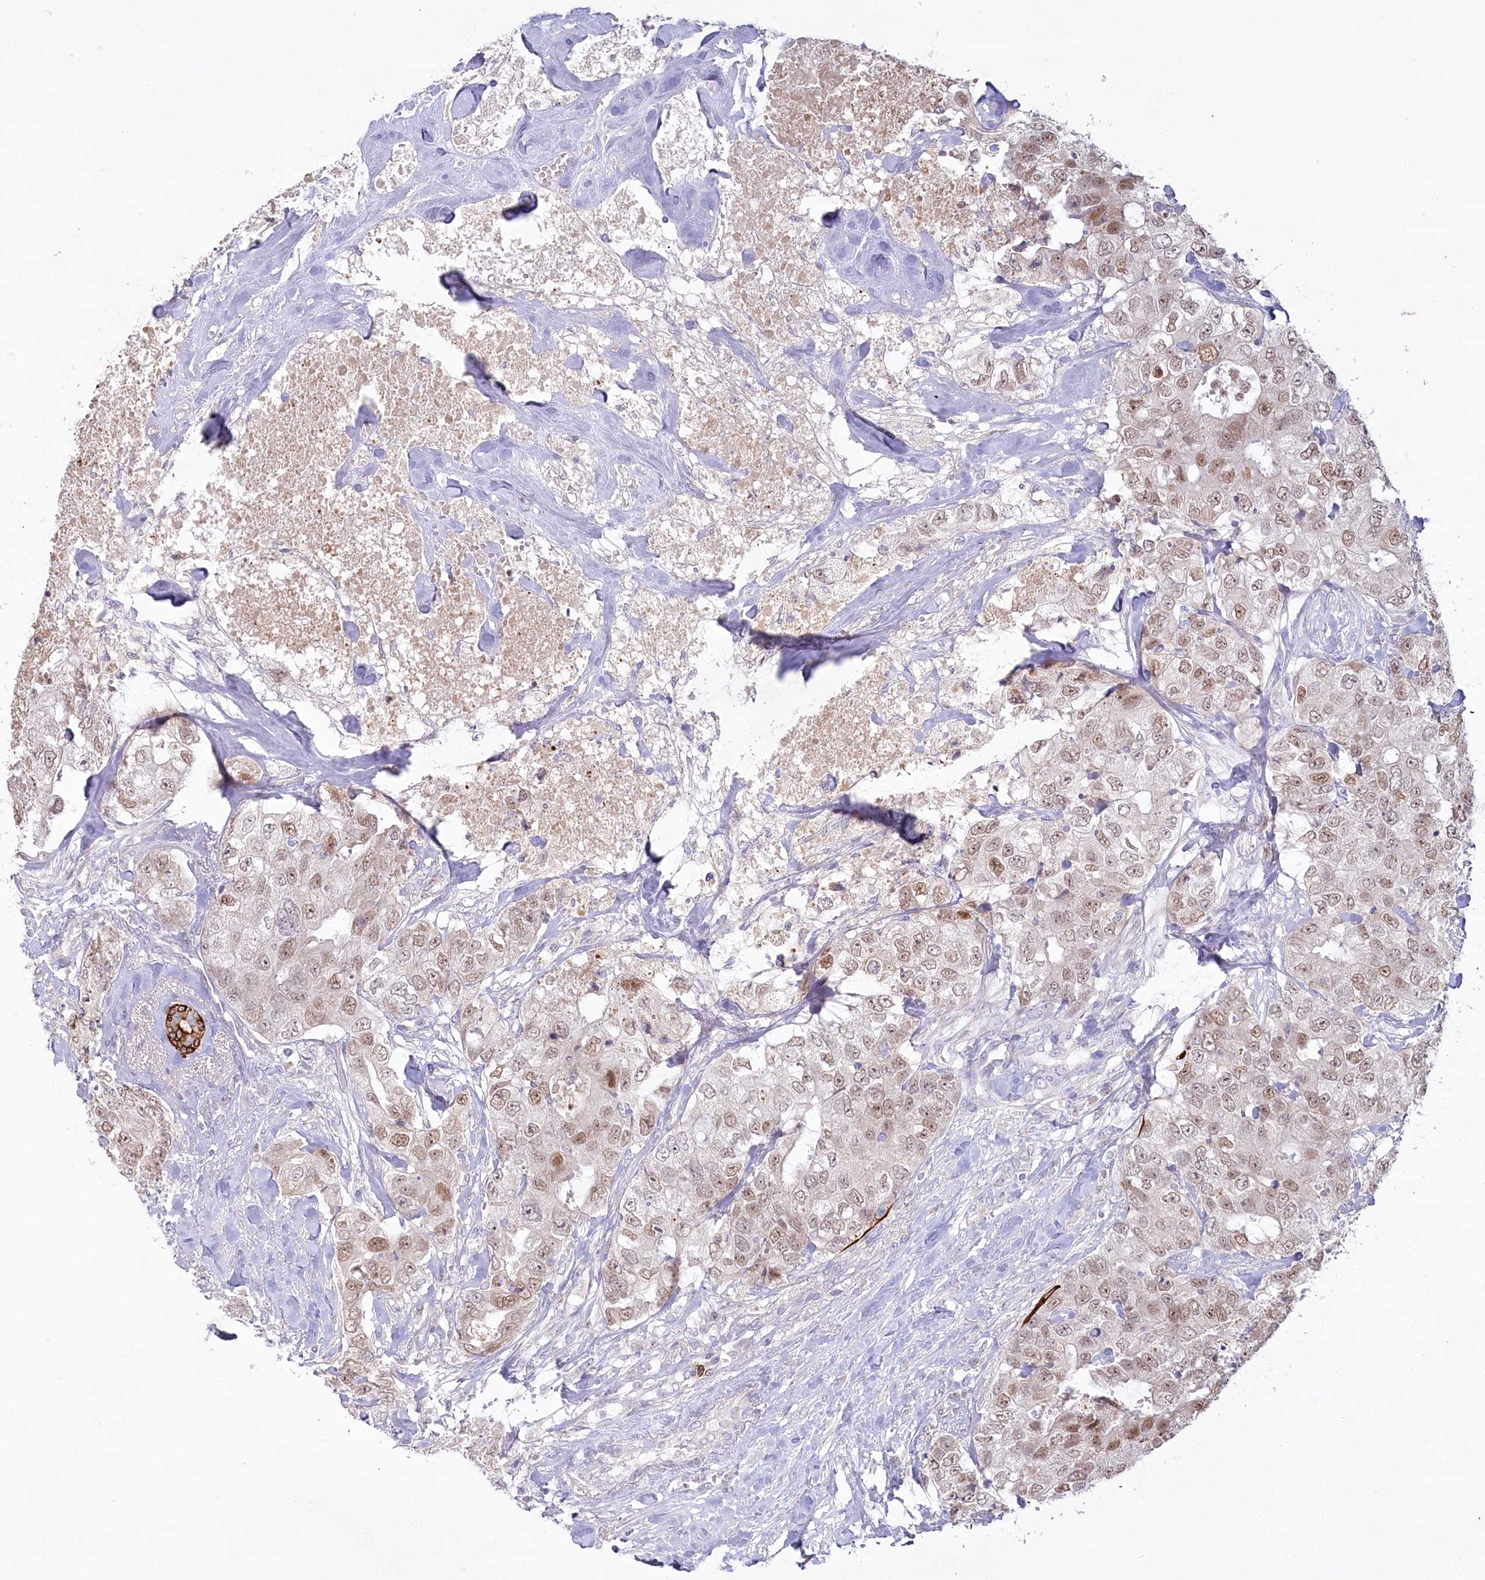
{"staining": {"intensity": "moderate", "quantity": ">75%", "location": "nuclear"}, "tissue": "breast cancer", "cell_type": "Tumor cells", "image_type": "cancer", "snomed": [{"axis": "morphology", "description": "Duct carcinoma"}, {"axis": "topography", "description": "Breast"}], "caption": "Invasive ductal carcinoma (breast) stained with DAB (3,3'-diaminobenzidine) IHC shows medium levels of moderate nuclear expression in about >75% of tumor cells.", "gene": "ABITRAM", "patient": {"sex": "female", "age": 62}}